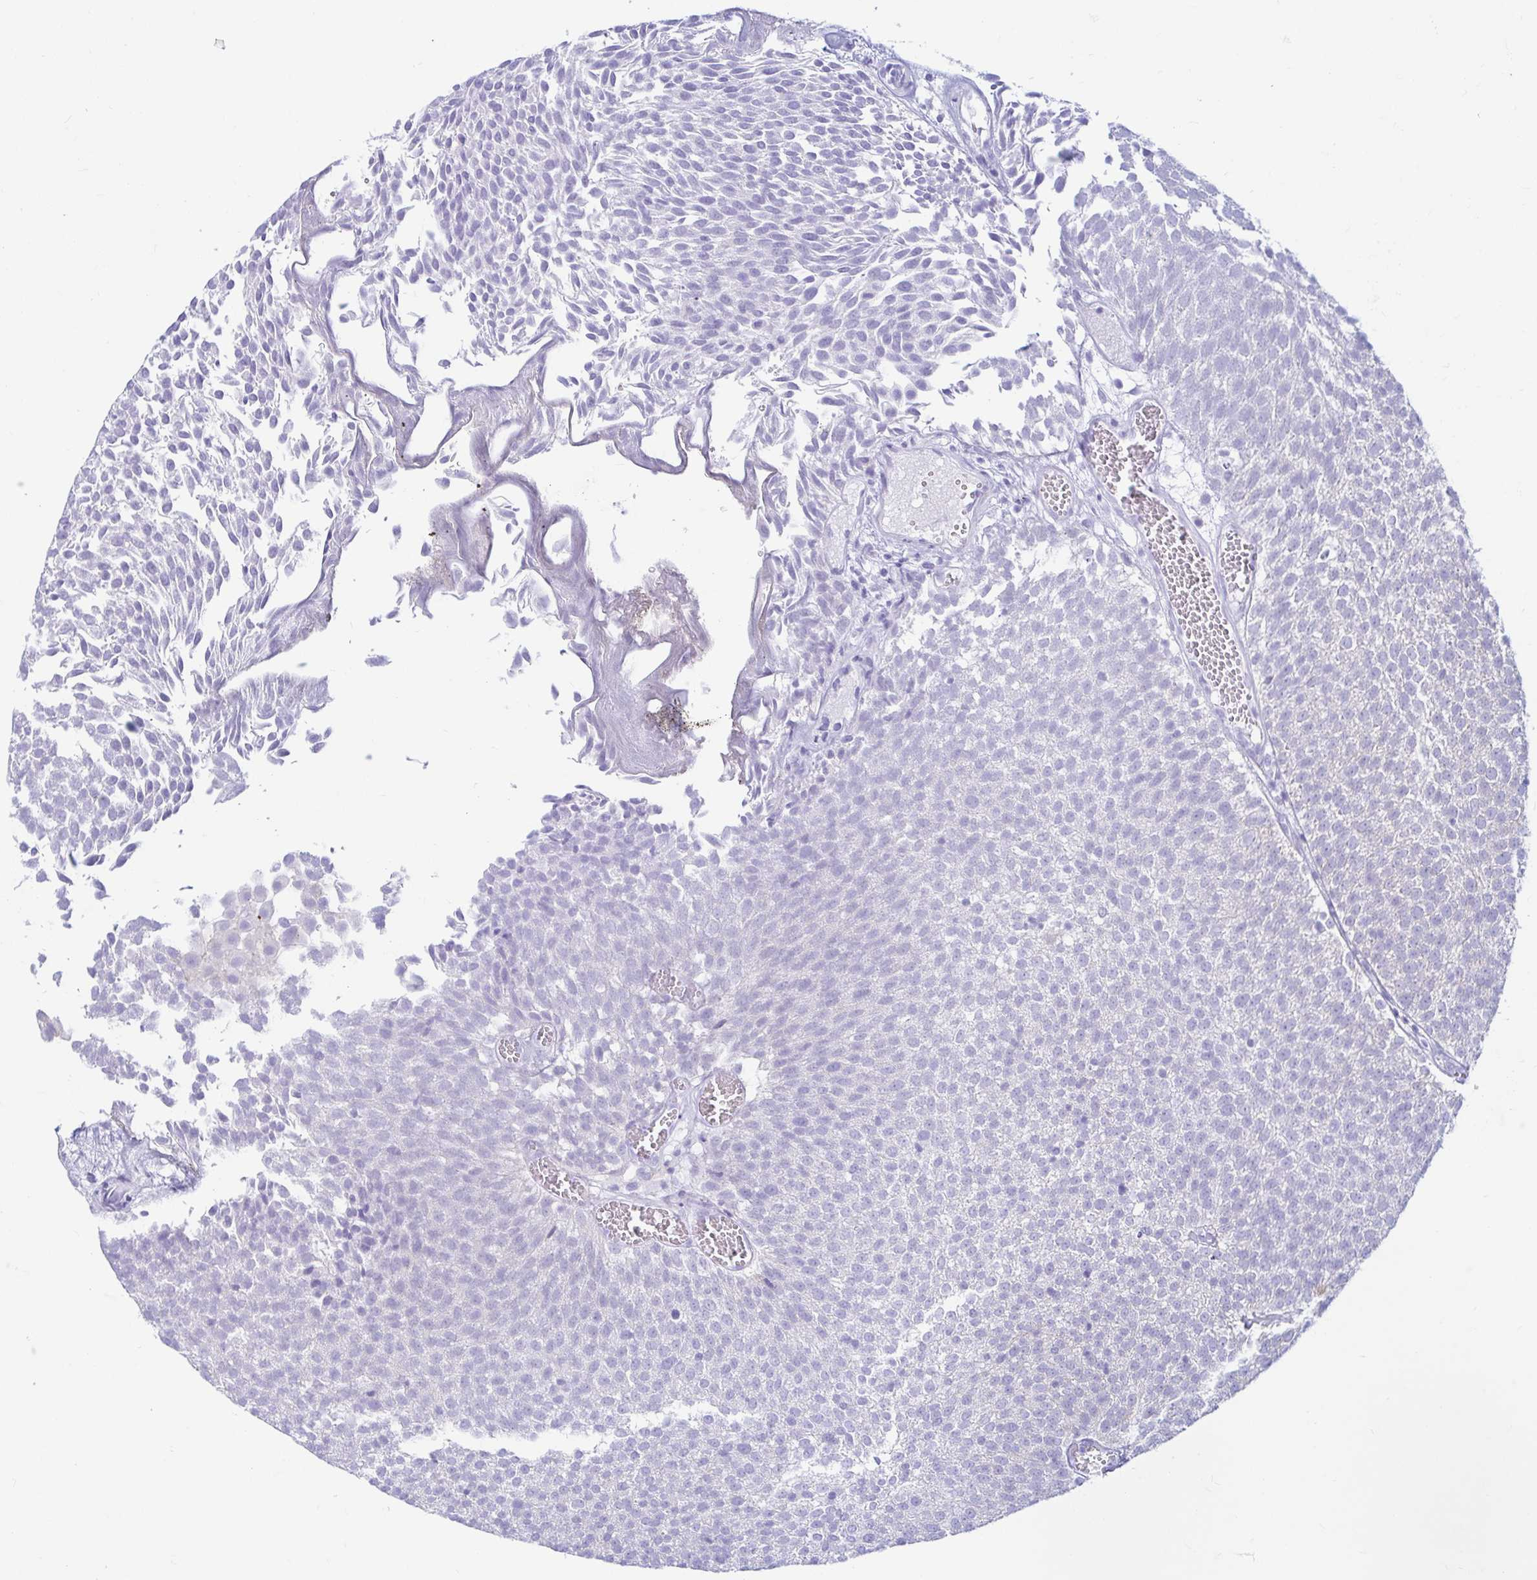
{"staining": {"intensity": "negative", "quantity": "none", "location": "none"}, "tissue": "urothelial cancer", "cell_type": "Tumor cells", "image_type": "cancer", "snomed": [{"axis": "morphology", "description": "Urothelial carcinoma, Low grade"}, {"axis": "topography", "description": "Urinary bladder"}], "caption": "Tumor cells are negative for brown protein staining in urothelial carcinoma (low-grade). (IHC, brightfield microscopy, high magnification).", "gene": "ERICH6", "patient": {"sex": "female", "age": 79}}